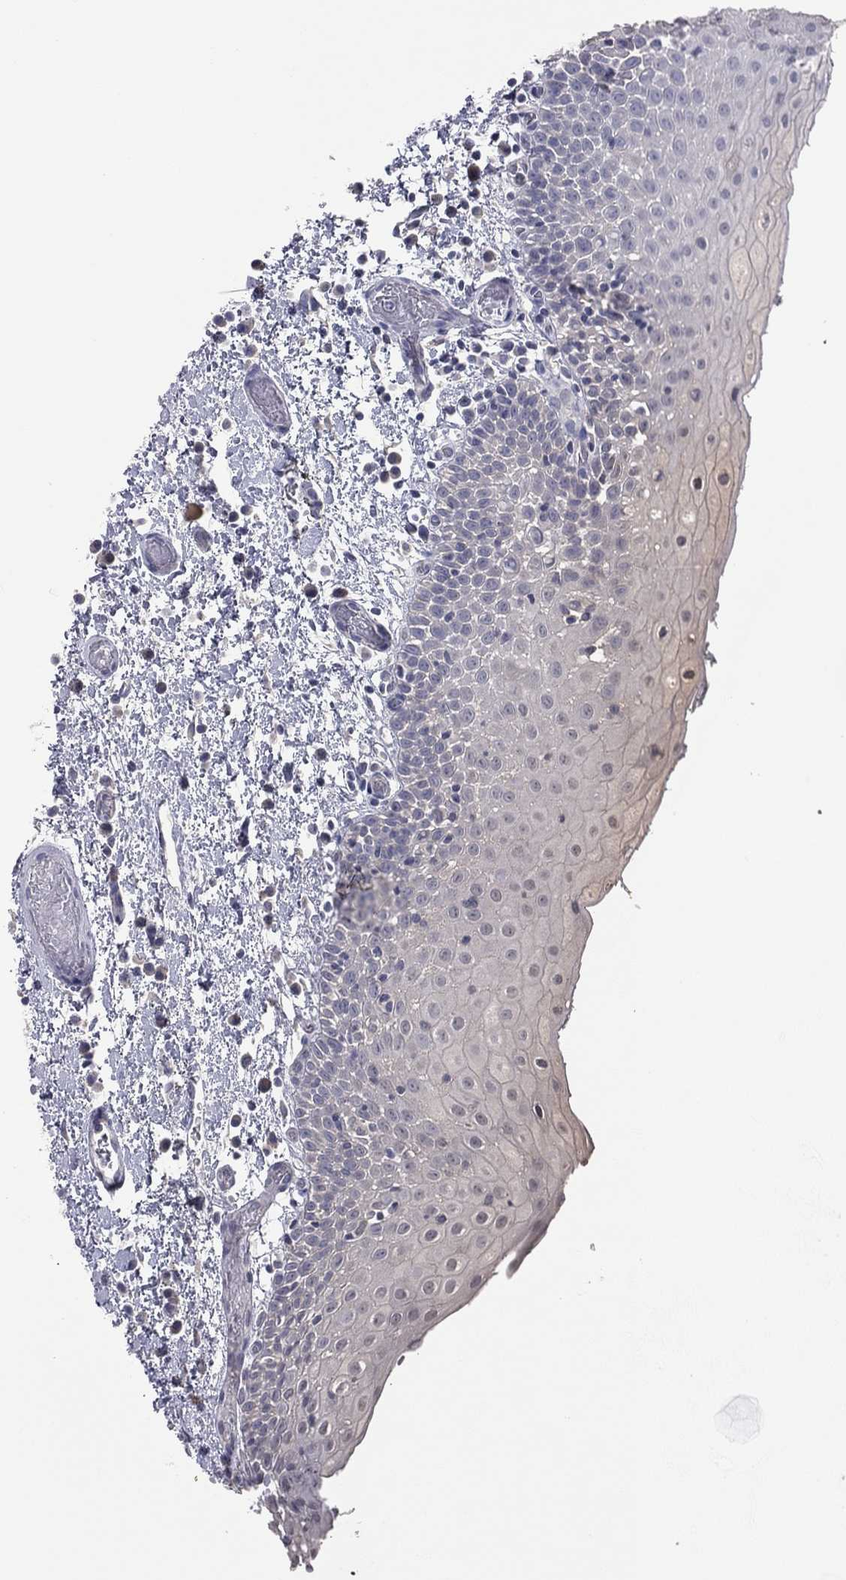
{"staining": {"intensity": "negative", "quantity": "none", "location": "none"}, "tissue": "oral mucosa", "cell_type": "Squamous epithelial cells", "image_type": "normal", "snomed": [{"axis": "morphology", "description": "Normal tissue, NOS"}, {"axis": "morphology", "description": "Squamous cell carcinoma, NOS"}, {"axis": "topography", "description": "Oral tissue"}, {"axis": "topography", "description": "Tounge, NOS"}, {"axis": "topography", "description": "Head-Neck"}], "caption": "Immunohistochemistry of normal human oral mucosa demonstrates no staining in squamous epithelial cells.", "gene": "STK31", "patient": {"sex": "female", "age": 80}}